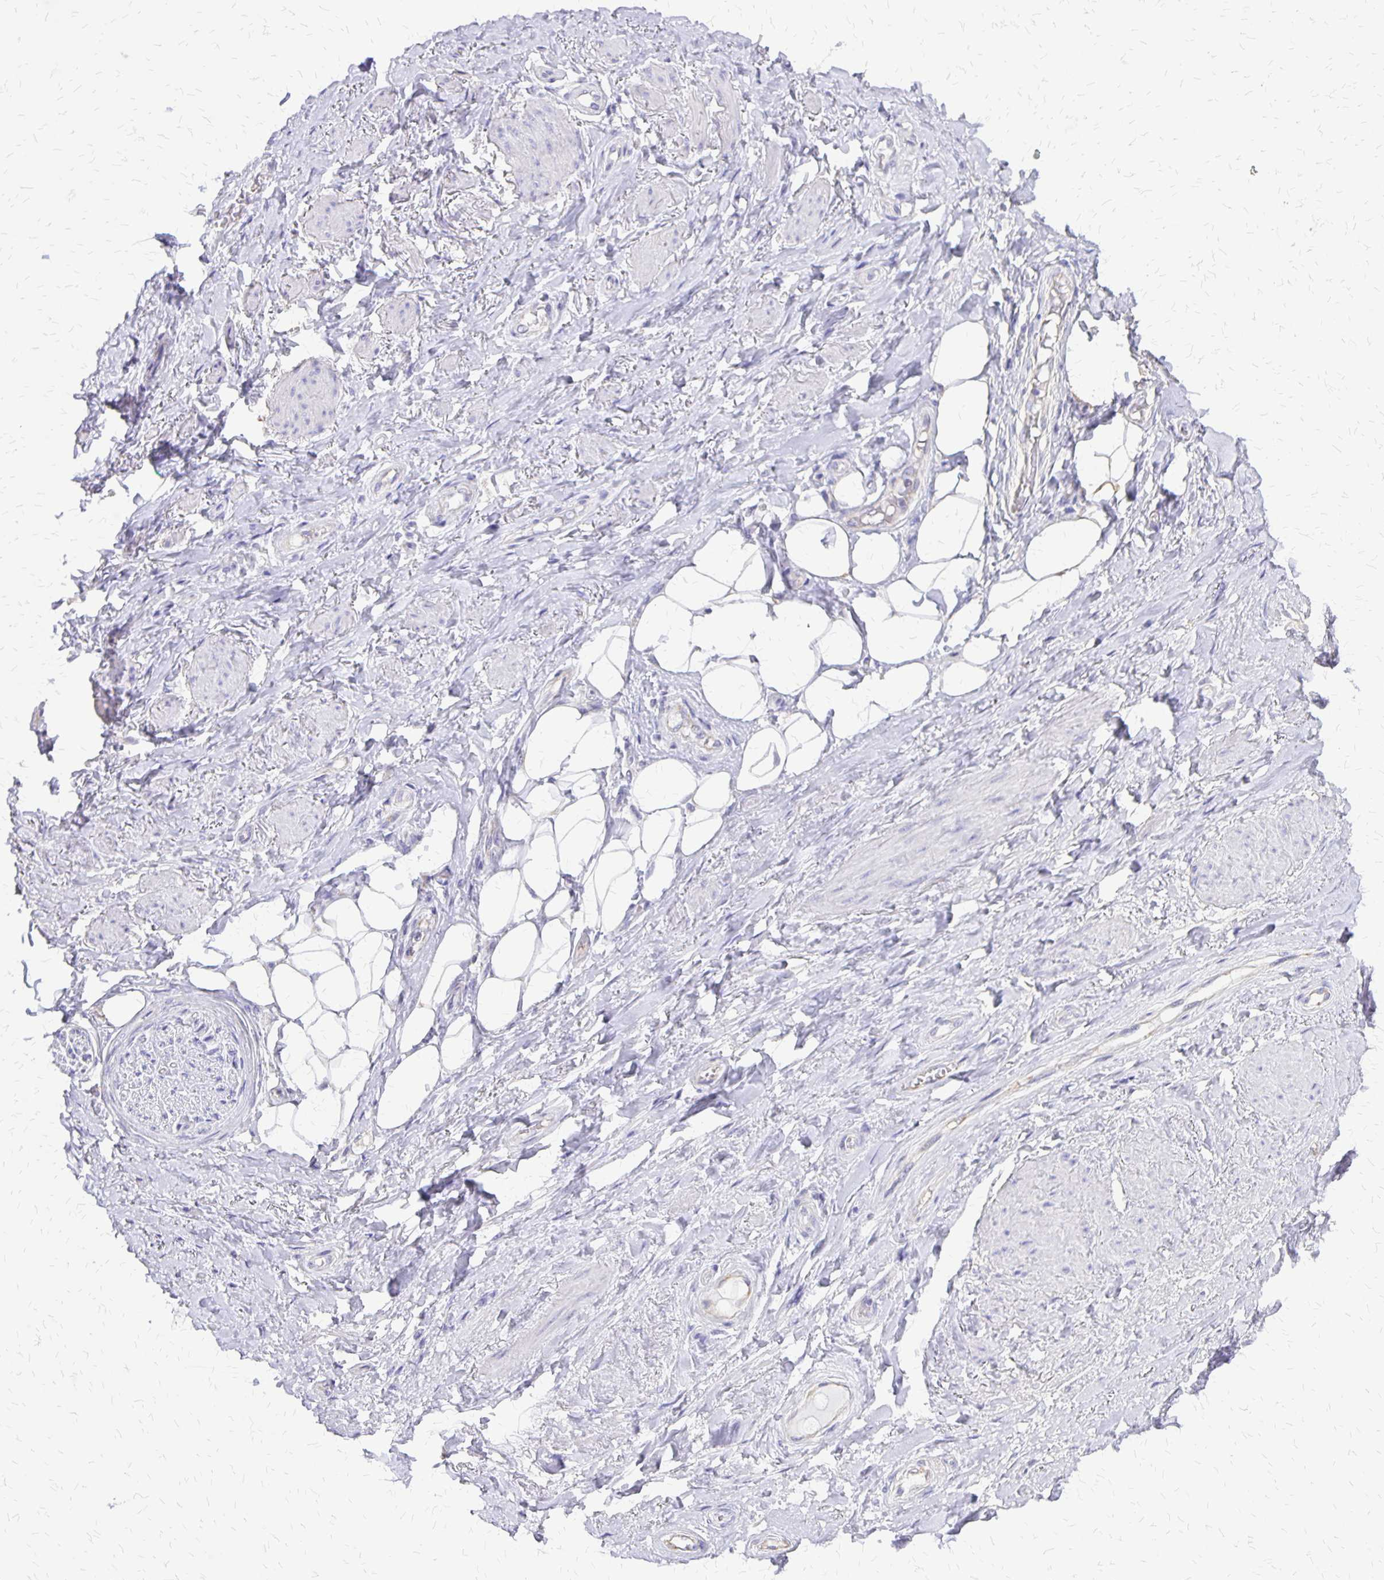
{"staining": {"intensity": "negative", "quantity": "none", "location": "none"}, "tissue": "adipose tissue", "cell_type": "Adipocytes", "image_type": "normal", "snomed": [{"axis": "morphology", "description": "Normal tissue, NOS"}, {"axis": "topography", "description": "Anal"}, {"axis": "topography", "description": "Peripheral nerve tissue"}], "caption": "A photomicrograph of adipose tissue stained for a protein displays no brown staining in adipocytes. Nuclei are stained in blue.", "gene": "SI", "patient": {"sex": "male", "age": 53}}